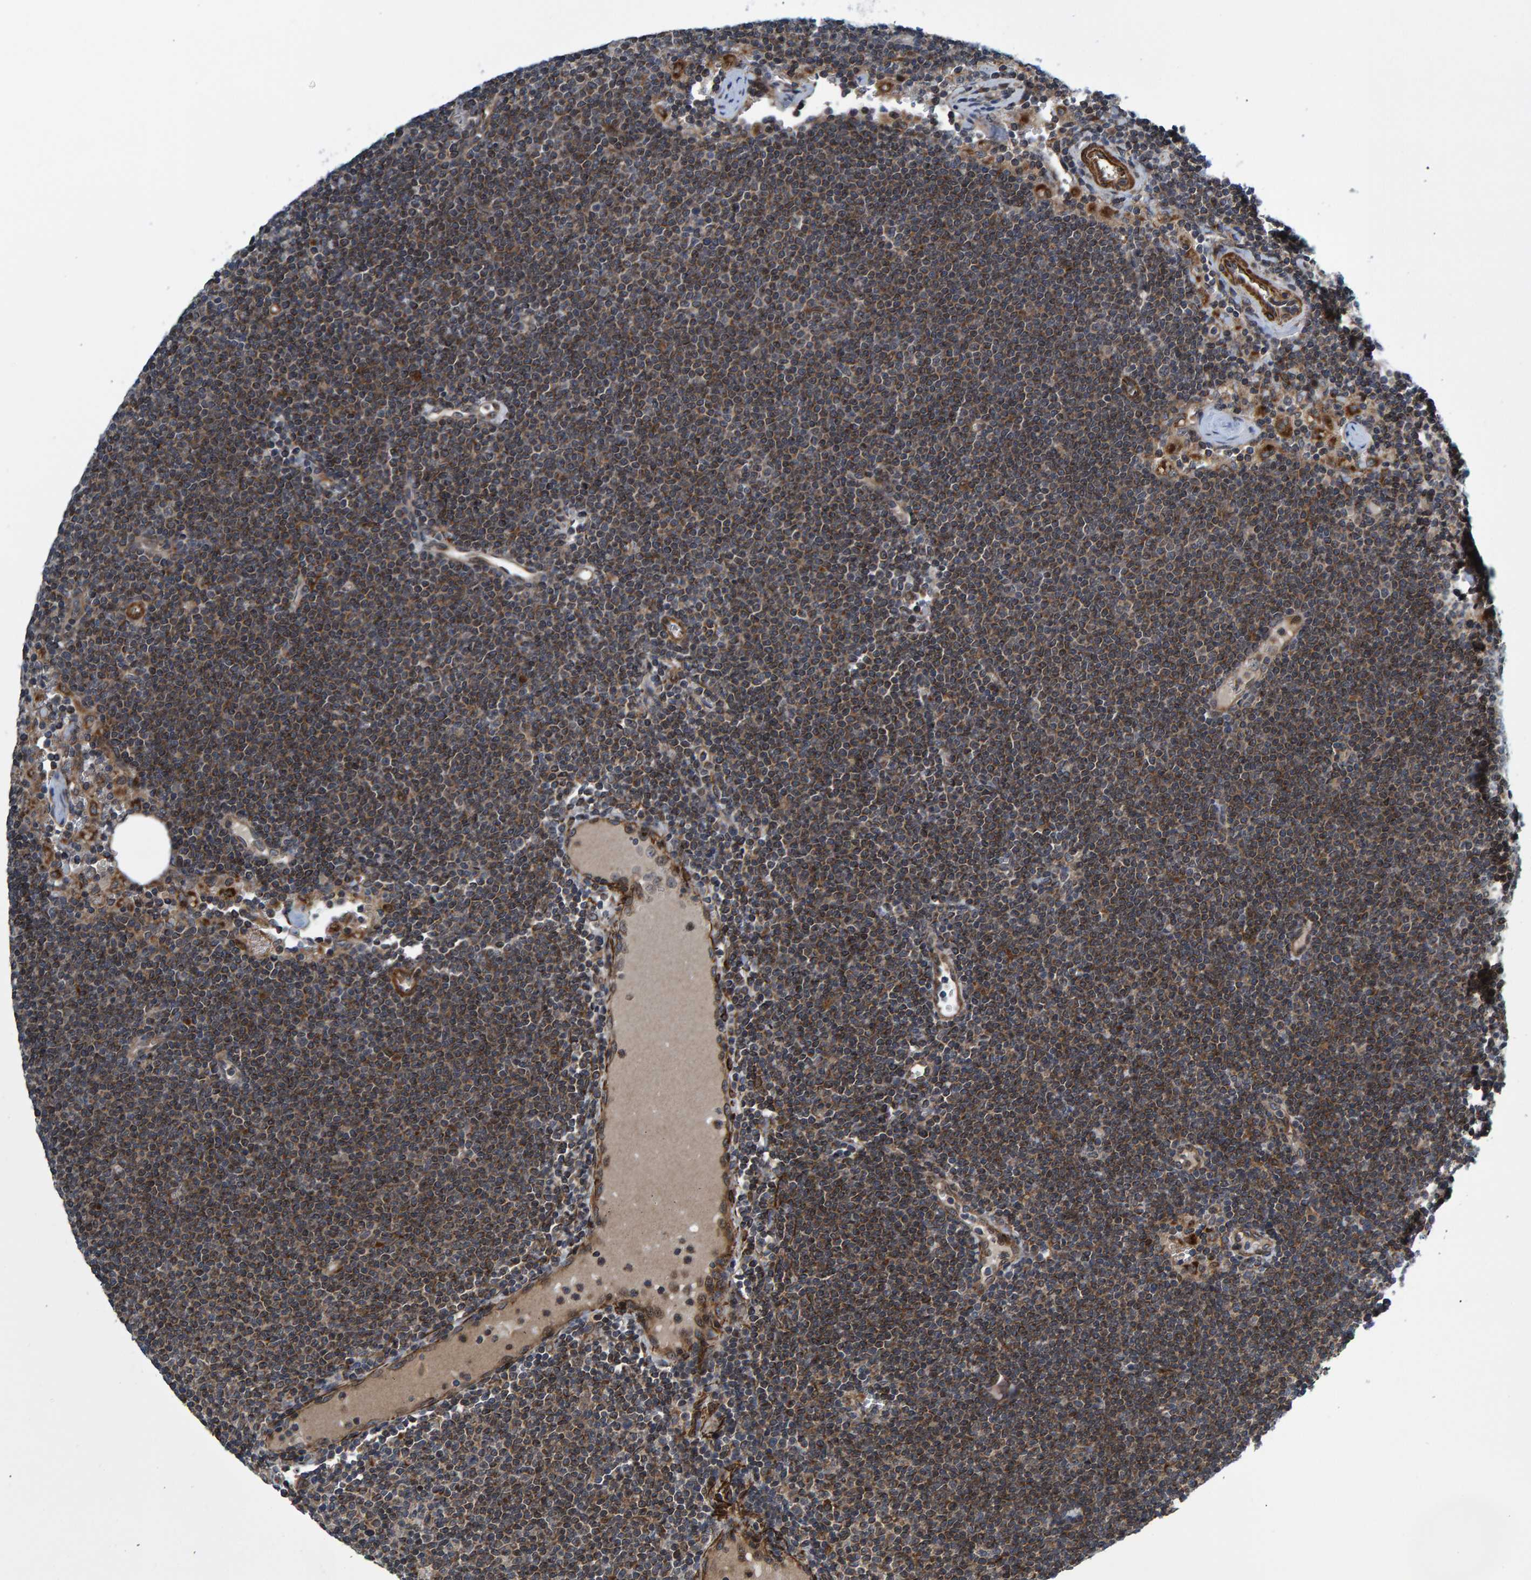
{"staining": {"intensity": "weak", "quantity": ">75%", "location": "cytoplasmic/membranous"}, "tissue": "lymphoma", "cell_type": "Tumor cells", "image_type": "cancer", "snomed": [{"axis": "morphology", "description": "Malignant lymphoma, non-Hodgkin's type, Low grade"}, {"axis": "topography", "description": "Lymph node"}], "caption": "Immunohistochemical staining of human low-grade malignant lymphoma, non-Hodgkin's type demonstrates weak cytoplasmic/membranous protein positivity in about >75% of tumor cells. (brown staining indicates protein expression, while blue staining denotes nuclei).", "gene": "ATP6V1H", "patient": {"sex": "female", "age": 53}}